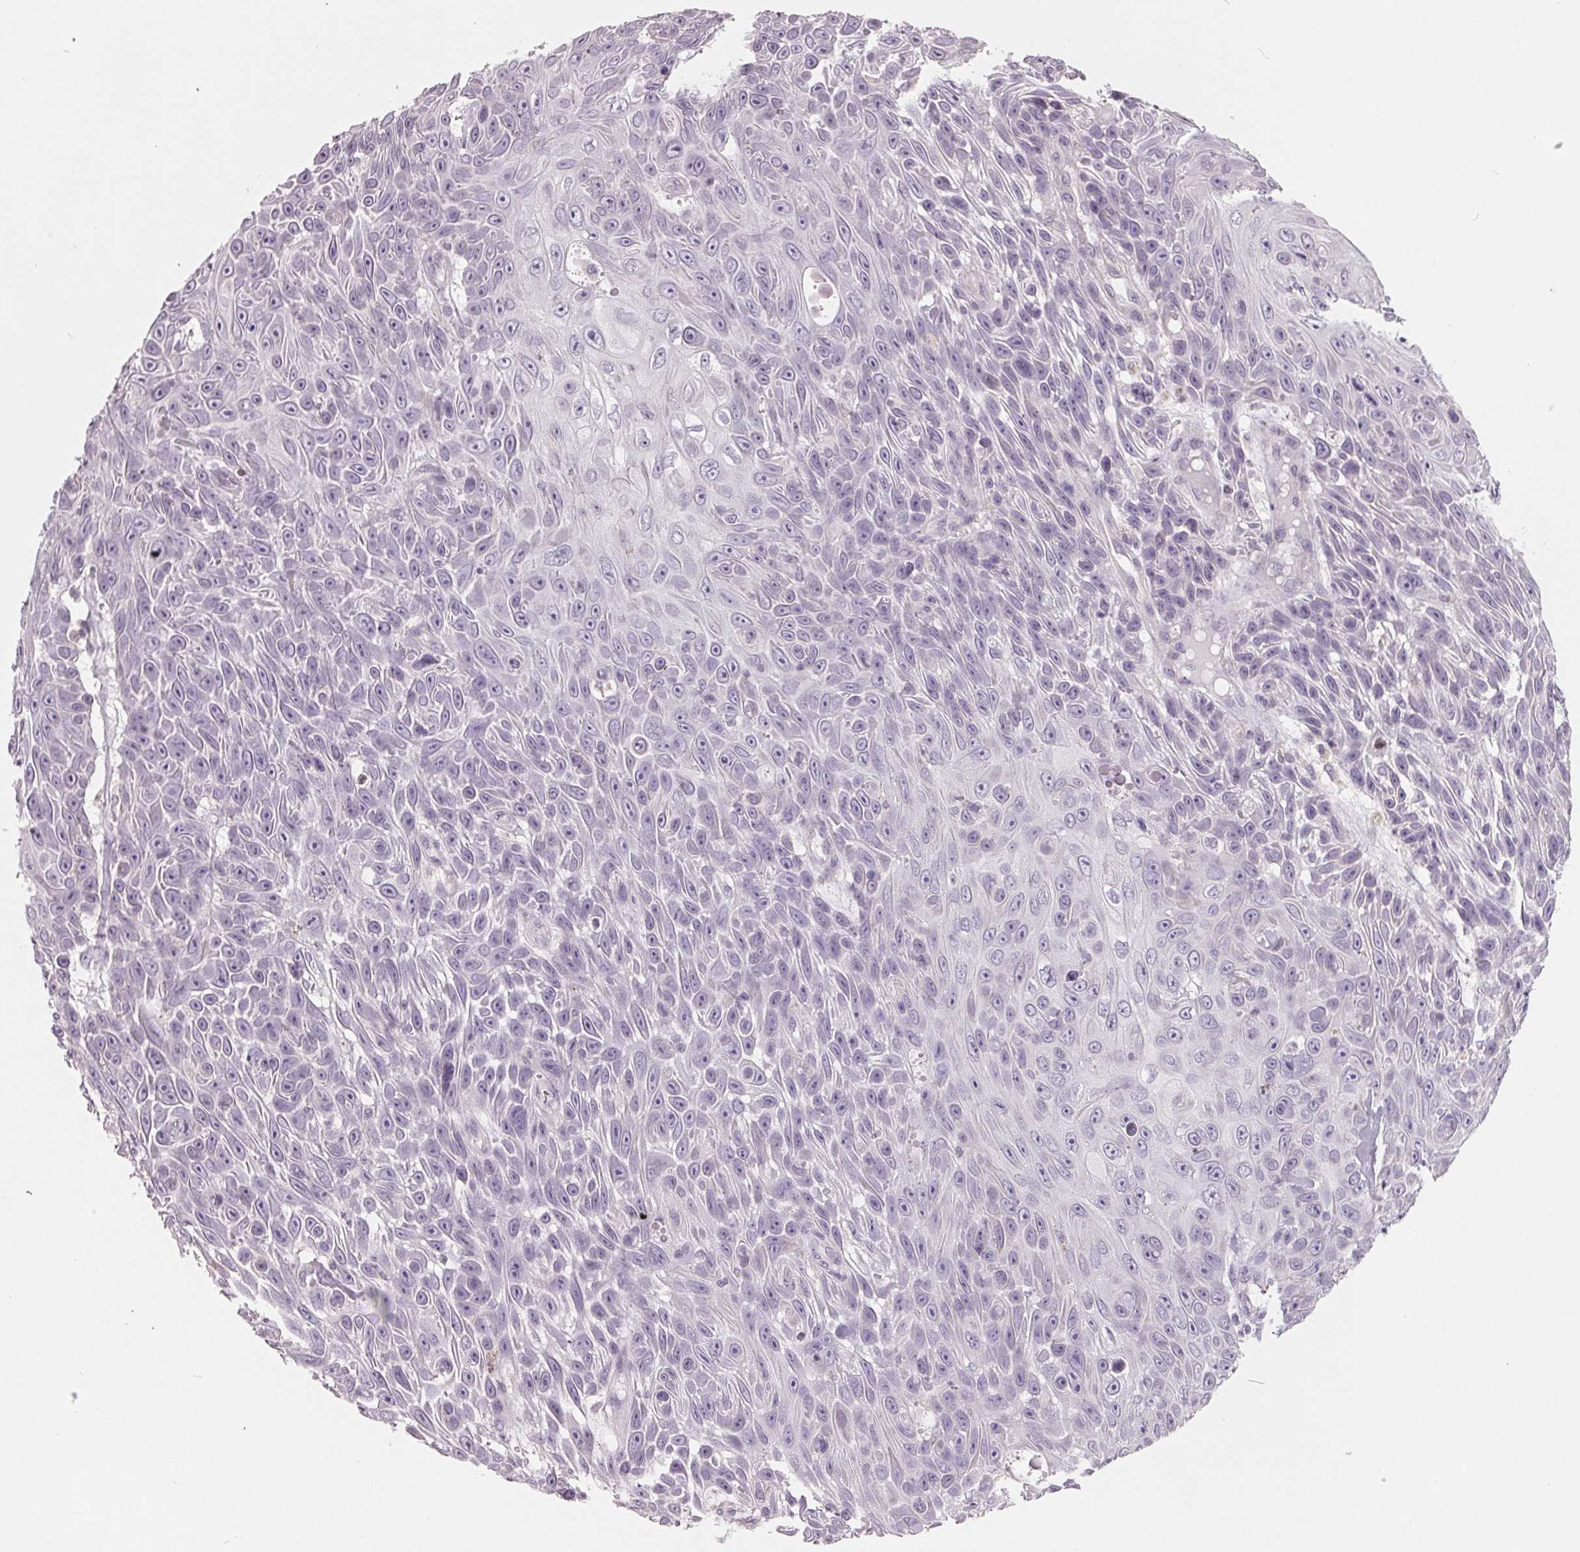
{"staining": {"intensity": "negative", "quantity": "none", "location": "none"}, "tissue": "skin cancer", "cell_type": "Tumor cells", "image_type": "cancer", "snomed": [{"axis": "morphology", "description": "Squamous cell carcinoma, NOS"}, {"axis": "topography", "description": "Skin"}], "caption": "The micrograph displays no staining of tumor cells in skin cancer.", "gene": "FTCD", "patient": {"sex": "male", "age": 82}}